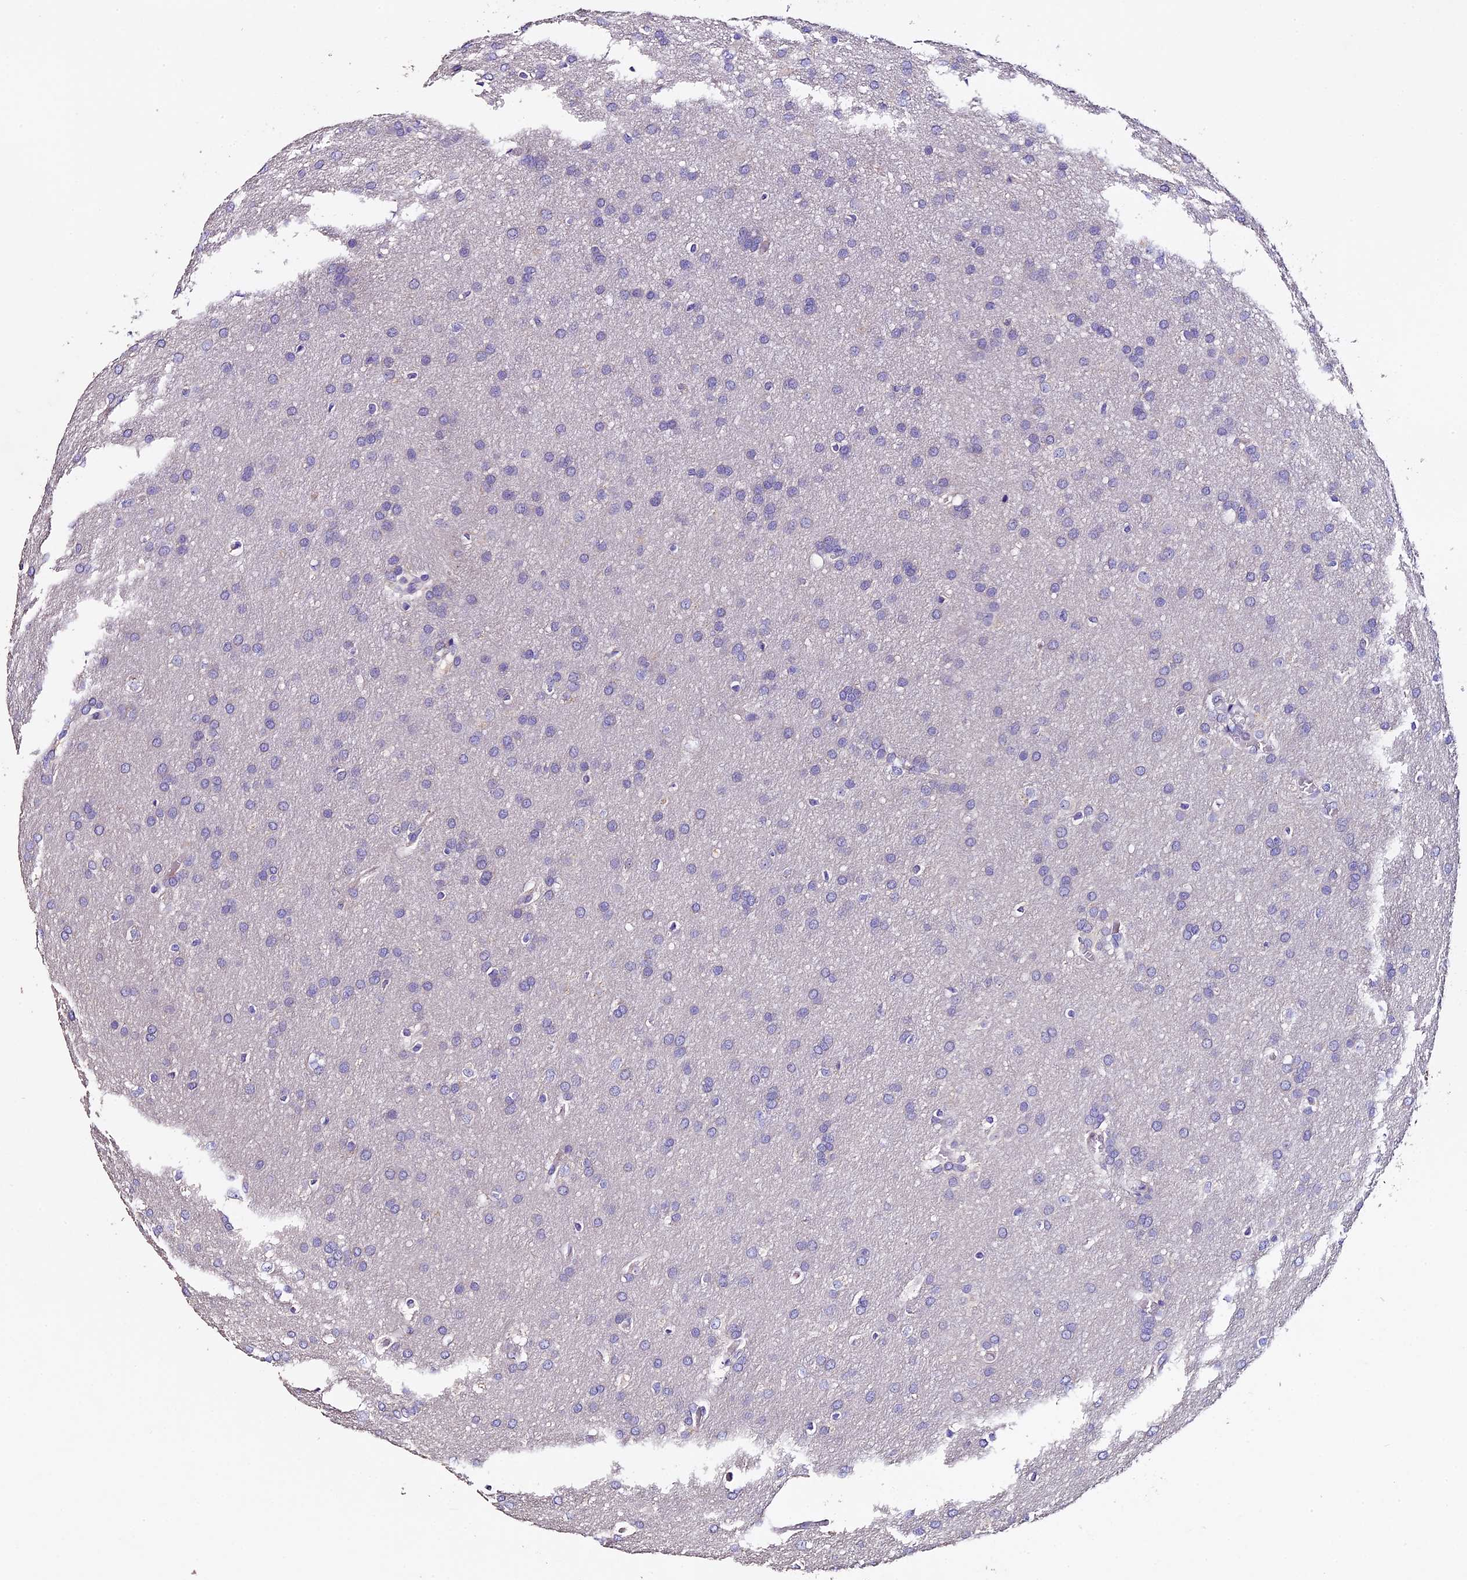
{"staining": {"intensity": "negative", "quantity": "none", "location": "none"}, "tissue": "glioma", "cell_type": "Tumor cells", "image_type": "cancer", "snomed": [{"axis": "morphology", "description": "Glioma, malignant, Low grade"}, {"axis": "topography", "description": "Brain"}], "caption": "There is no significant expression in tumor cells of malignant glioma (low-grade).", "gene": "FBXW9", "patient": {"sex": "female", "age": 32}}